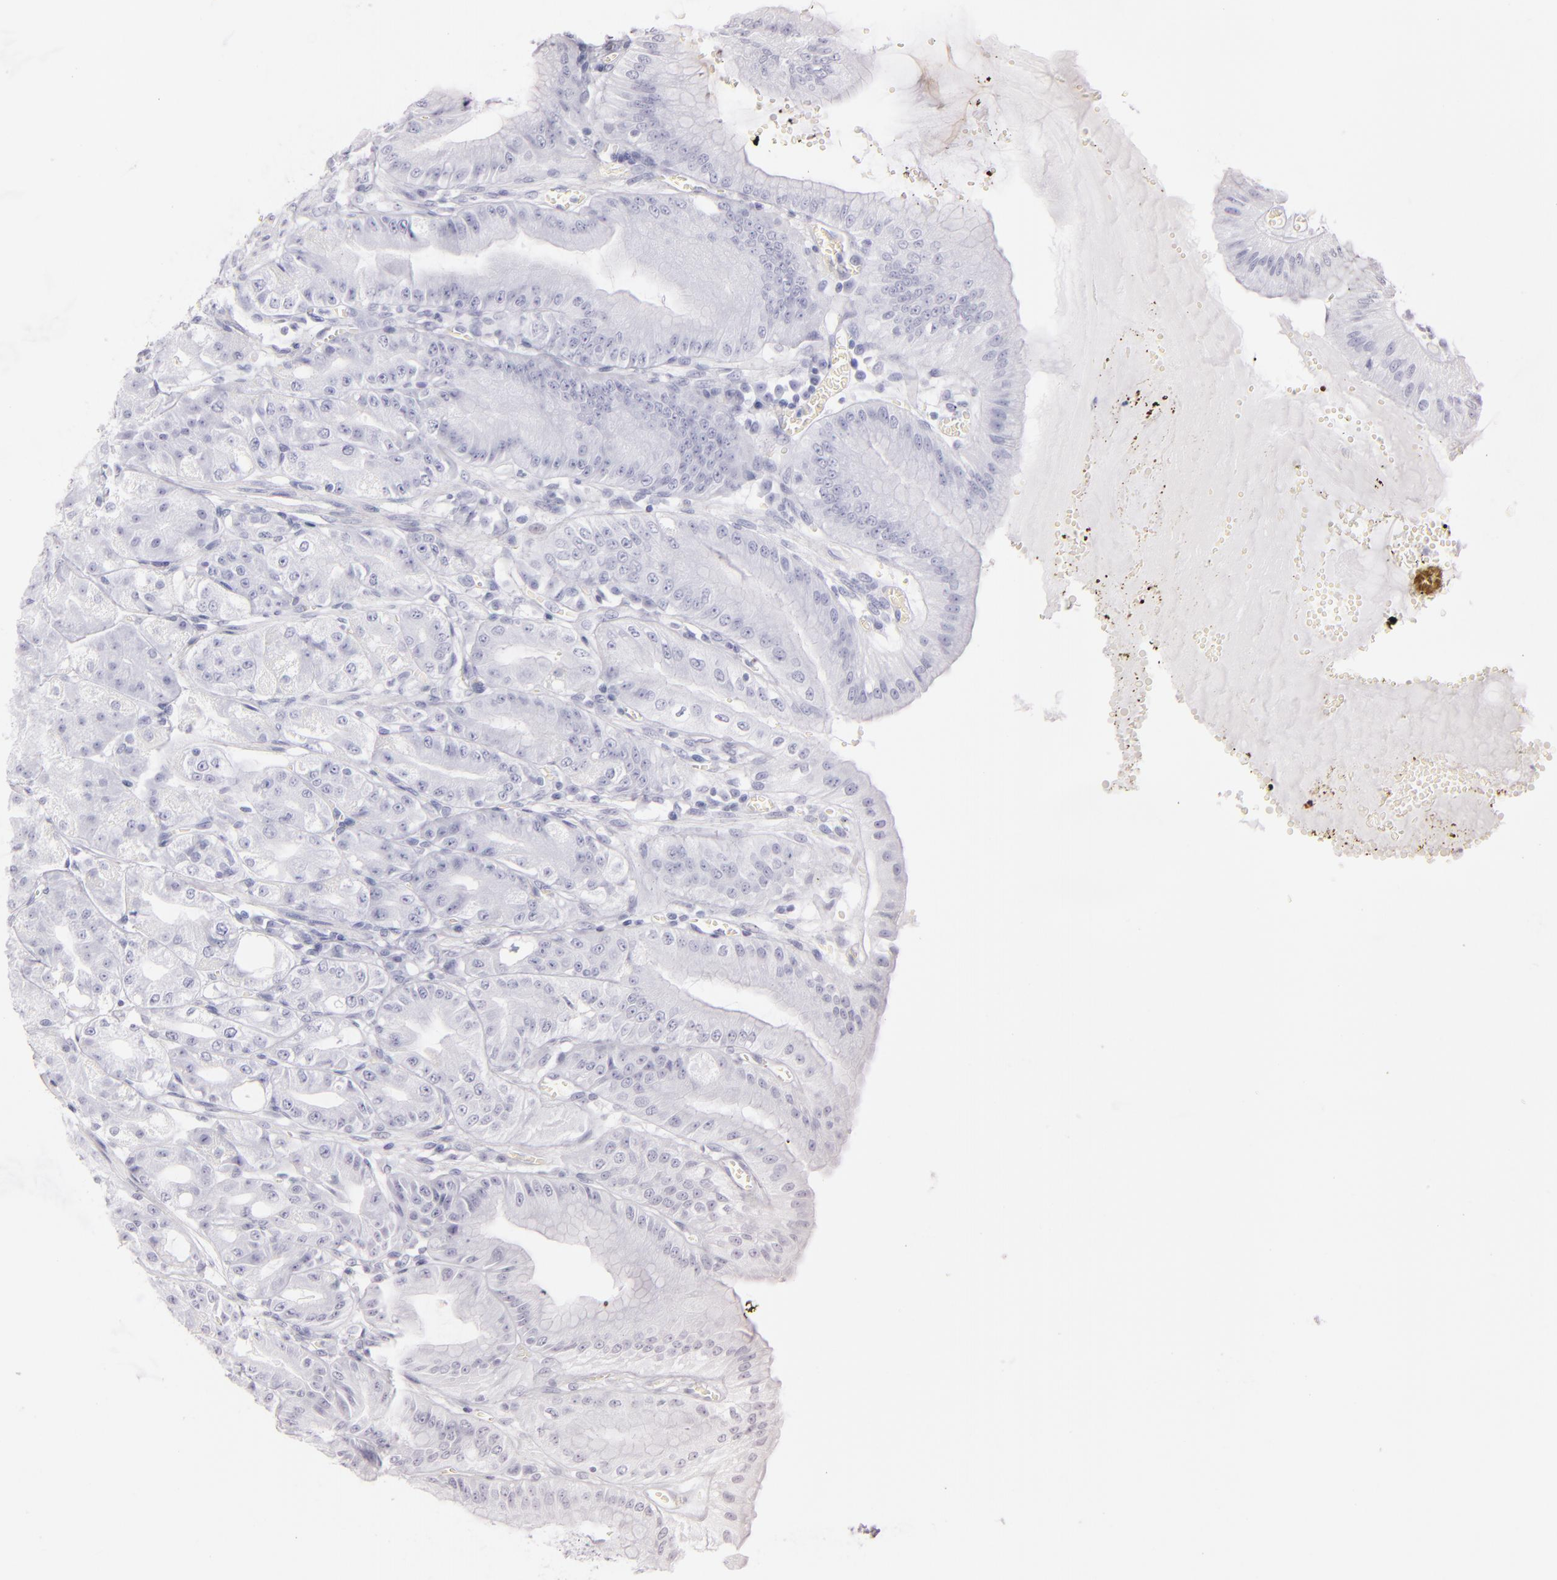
{"staining": {"intensity": "negative", "quantity": "none", "location": "none"}, "tissue": "stomach", "cell_type": "Glandular cells", "image_type": "normal", "snomed": [{"axis": "morphology", "description": "Normal tissue, NOS"}, {"axis": "topography", "description": "Stomach, lower"}], "caption": "The histopathology image displays no staining of glandular cells in benign stomach.", "gene": "FABP1", "patient": {"sex": "male", "age": 71}}